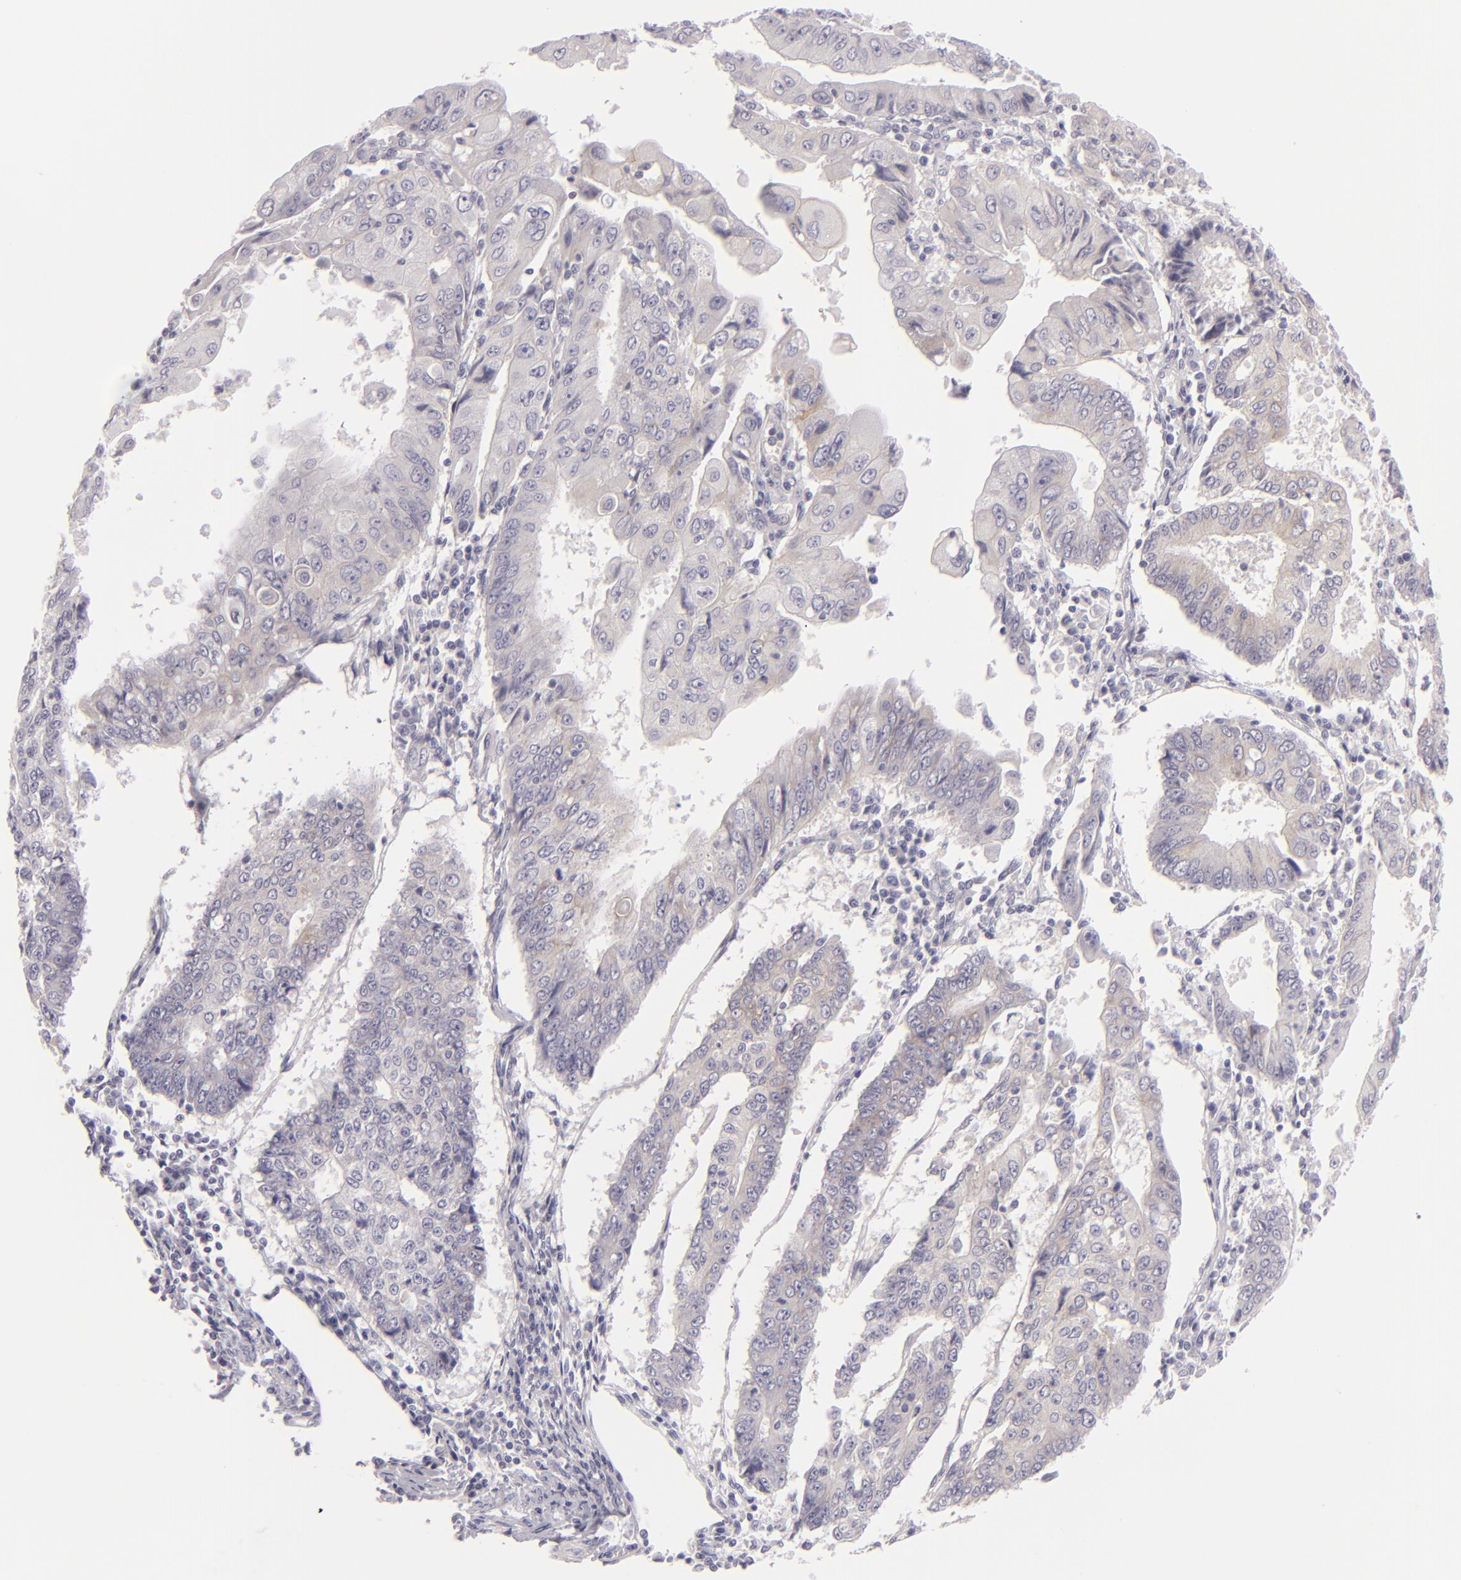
{"staining": {"intensity": "weak", "quantity": ">75%", "location": "cytoplasmic/membranous"}, "tissue": "endometrial cancer", "cell_type": "Tumor cells", "image_type": "cancer", "snomed": [{"axis": "morphology", "description": "Adenocarcinoma, NOS"}, {"axis": "topography", "description": "Endometrium"}], "caption": "Approximately >75% of tumor cells in human endometrial adenocarcinoma exhibit weak cytoplasmic/membranous protein expression as visualized by brown immunohistochemical staining.", "gene": "DLG4", "patient": {"sex": "female", "age": 75}}